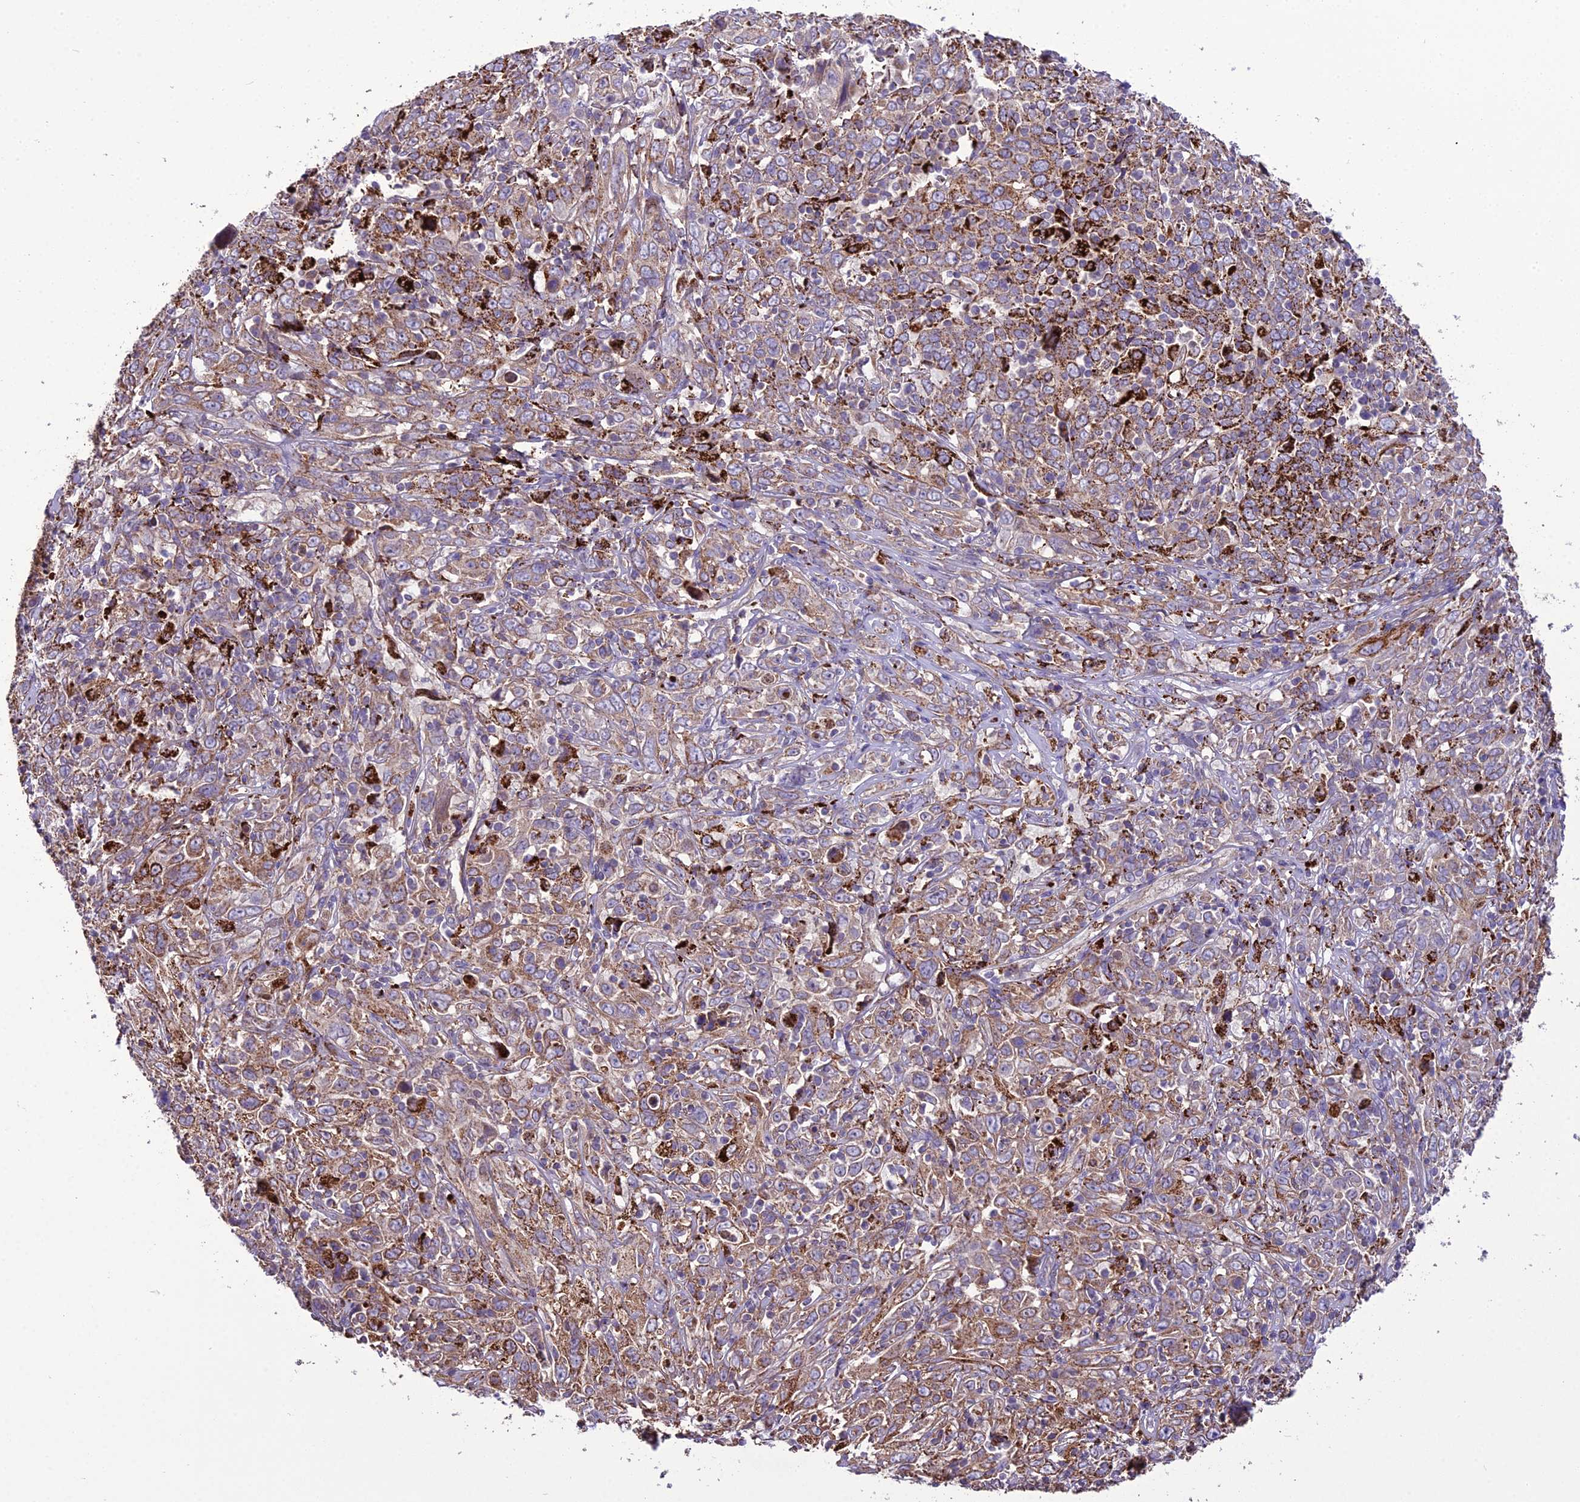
{"staining": {"intensity": "weak", "quantity": "25%-75%", "location": "cytoplasmic/membranous"}, "tissue": "cervical cancer", "cell_type": "Tumor cells", "image_type": "cancer", "snomed": [{"axis": "morphology", "description": "Squamous cell carcinoma, NOS"}, {"axis": "topography", "description": "Cervix"}], "caption": "Cervical cancer (squamous cell carcinoma) stained with DAB IHC shows low levels of weak cytoplasmic/membranous staining in about 25%-75% of tumor cells.", "gene": "TBC1D24", "patient": {"sex": "female", "age": 46}}